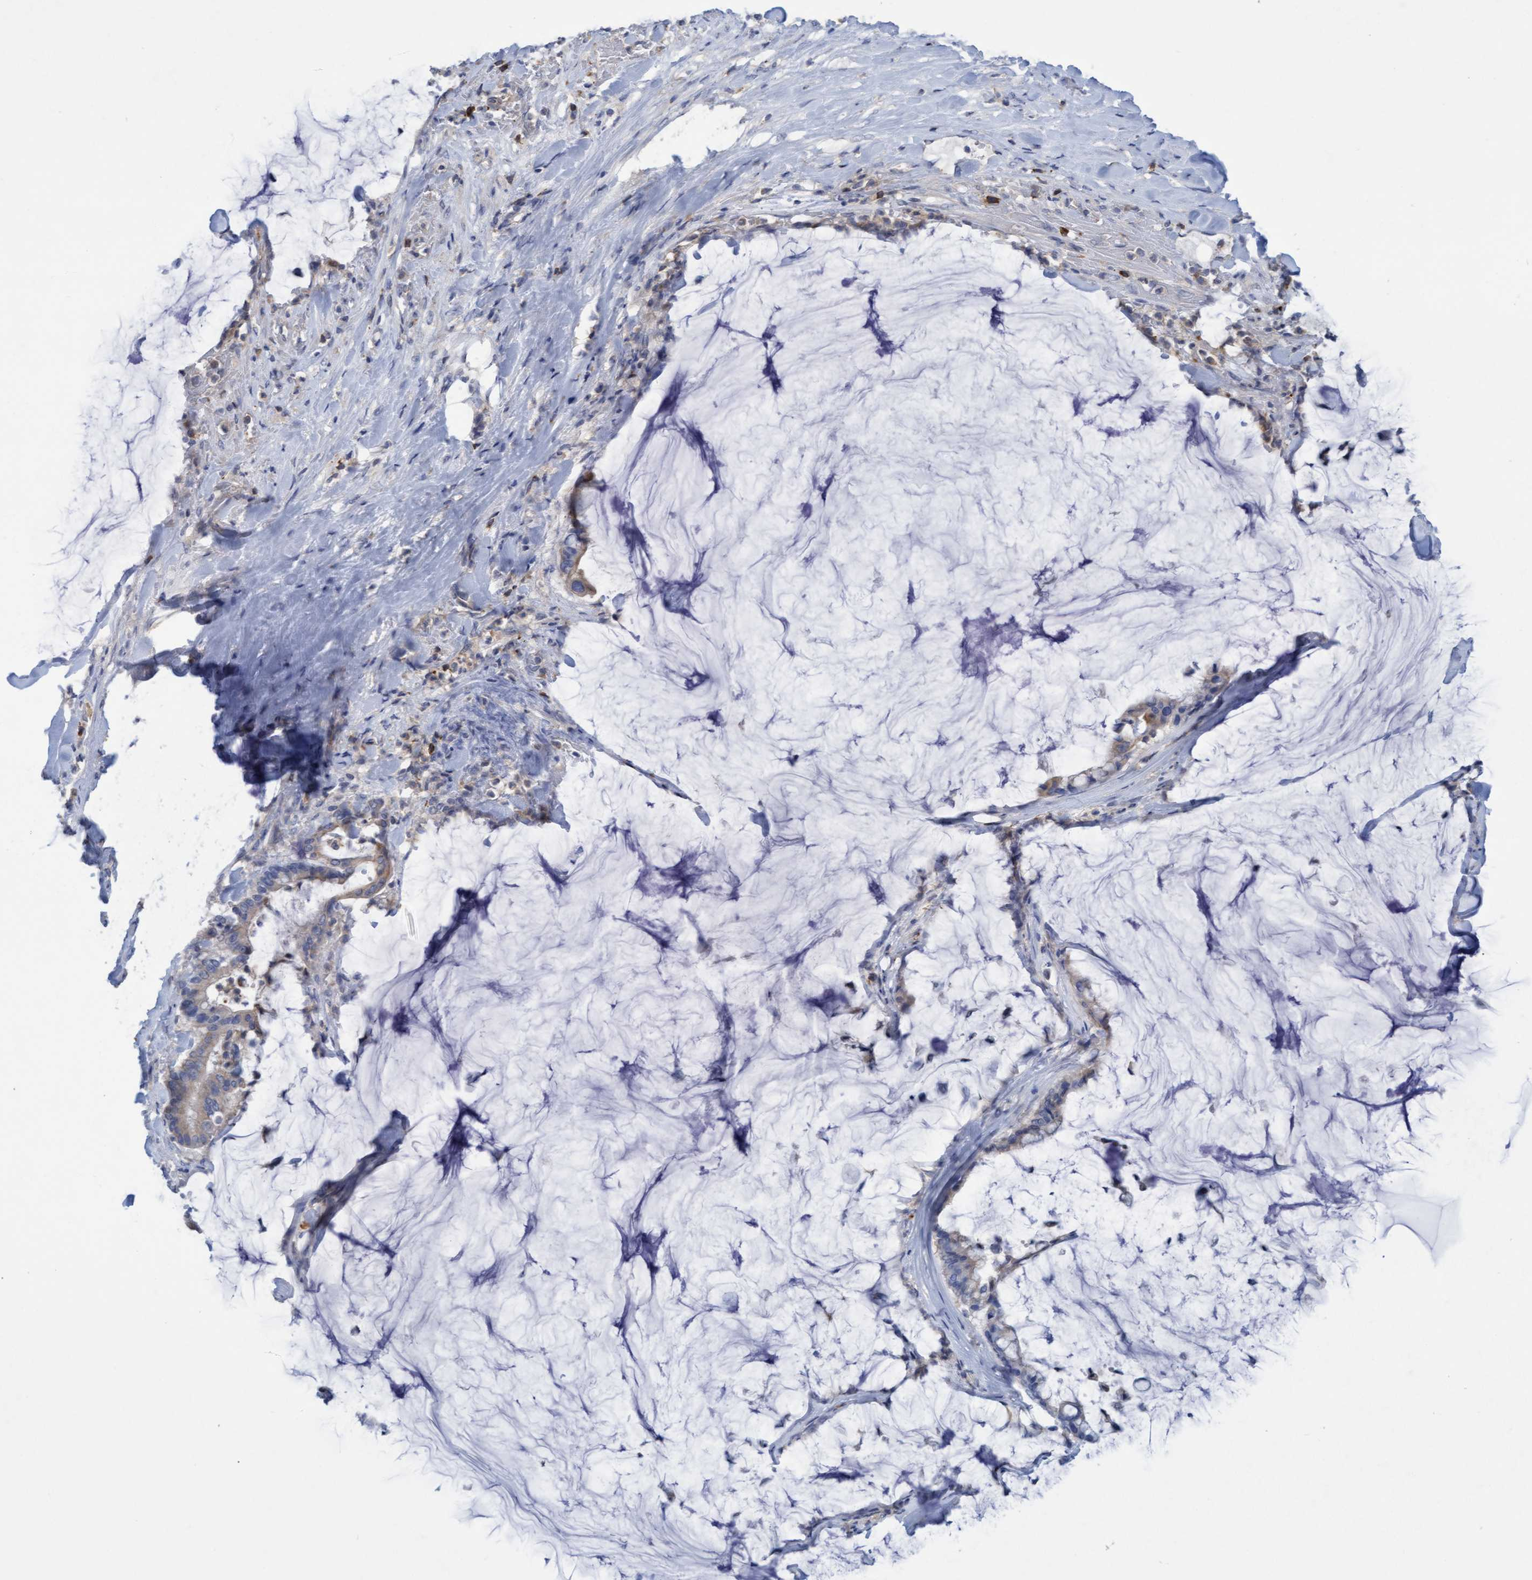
{"staining": {"intensity": "weak", "quantity": "<25%", "location": "cytoplasmic/membranous"}, "tissue": "pancreatic cancer", "cell_type": "Tumor cells", "image_type": "cancer", "snomed": [{"axis": "morphology", "description": "Adenocarcinoma, NOS"}, {"axis": "topography", "description": "Pancreas"}], "caption": "Immunohistochemical staining of human adenocarcinoma (pancreatic) reveals no significant positivity in tumor cells.", "gene": "FNBP1", "patient": {"sex": "male", "age": 41}}